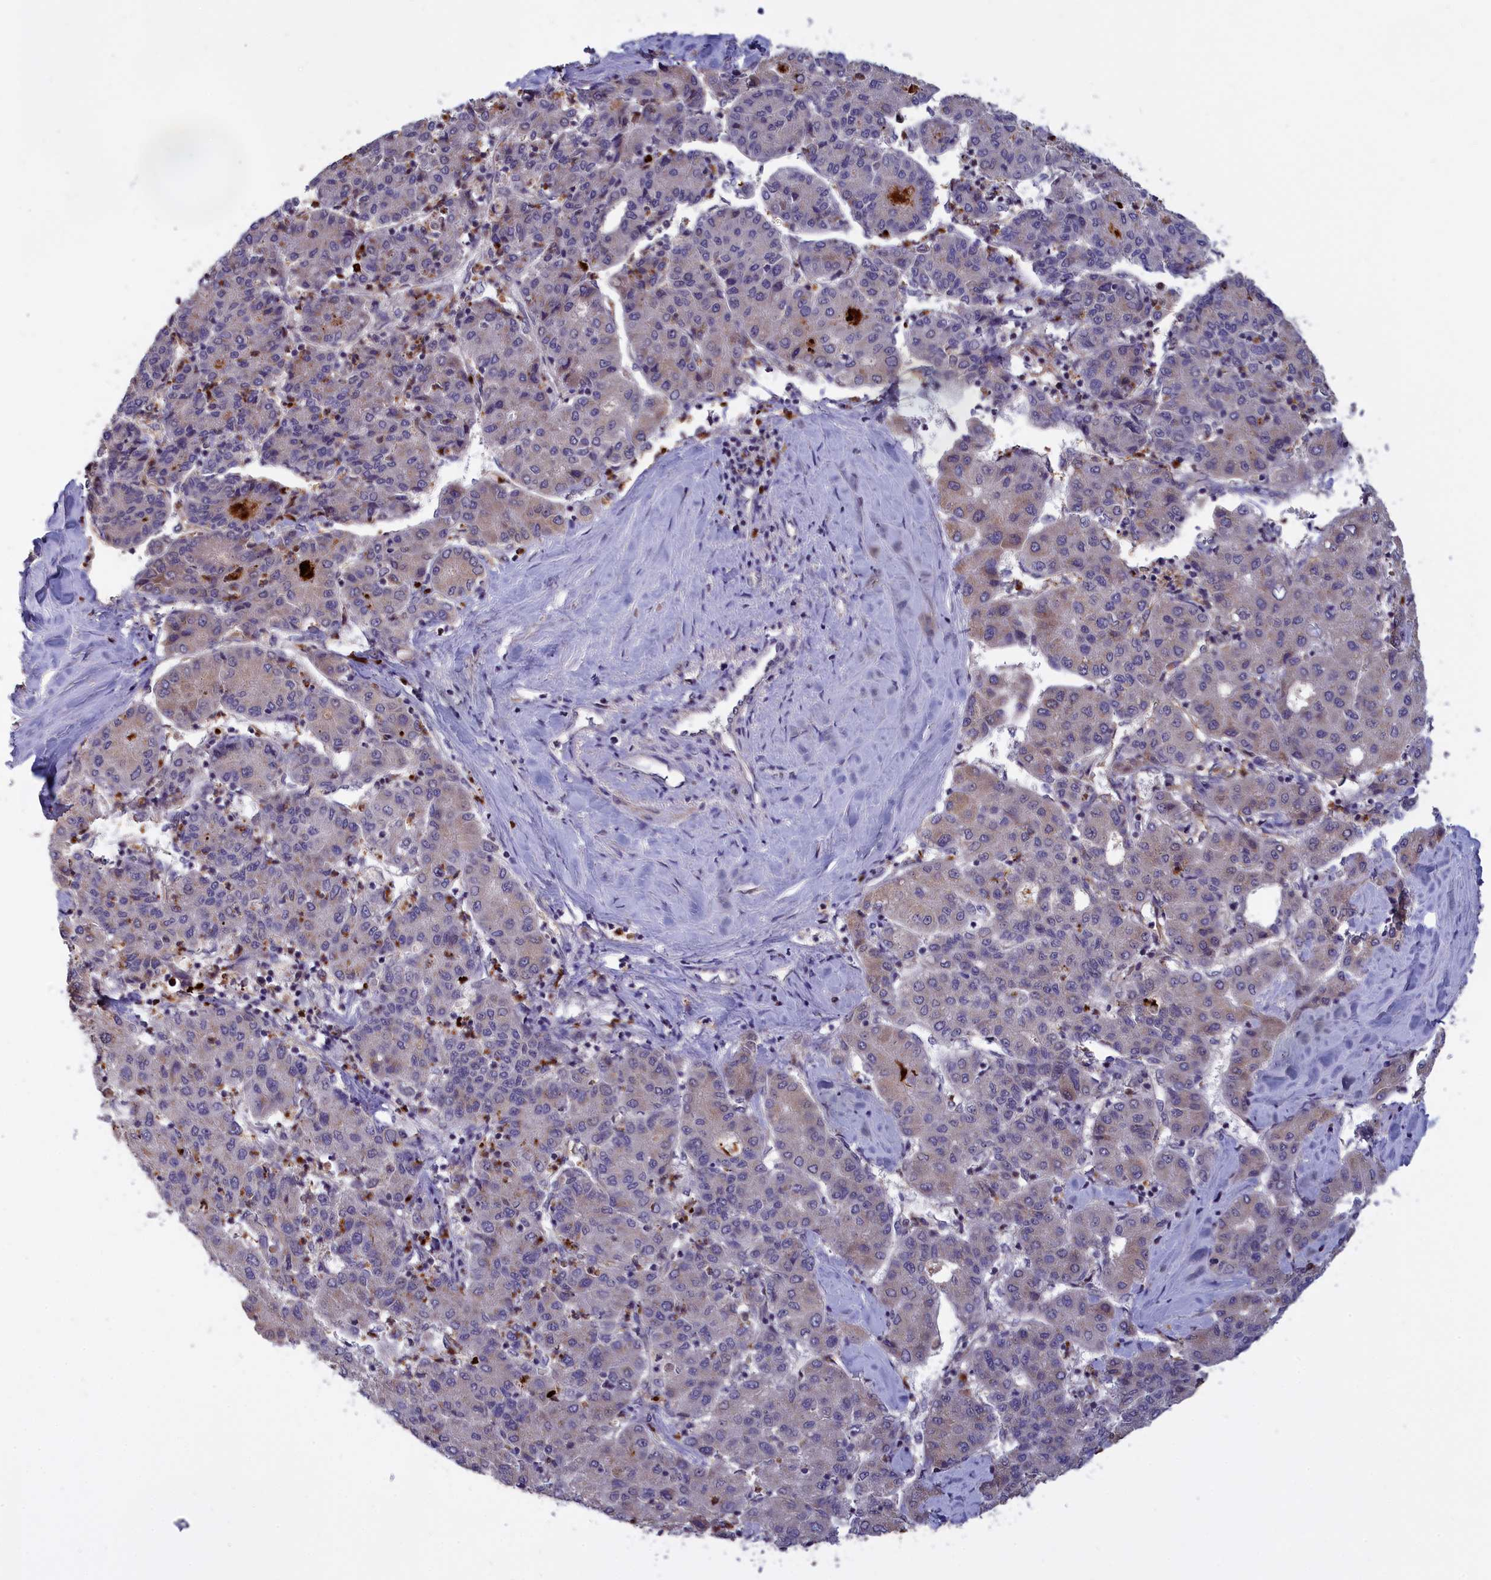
{"staining": {"intensity": "weak", "quantity": "25%-75%", "location": "cytoplasmic/membranous"}, "tissue": "liver cancer", "cell_type": "Tumor cells", "image_type": "cancer", "snomed": [{"axis": "morphology", "description": "Carcinoma, Hepatocellular, NOS"}, {"axis": "topography", "description": "Liver"}], "caption": "Tumor cells demonstrate weak cytoplasmic/membranous positivity in about 25%-75% of cells in hepatocellular carcinoma (liver).", "gene": "EPB41L4B", "patient": {"sex": "male", "age": 65}}